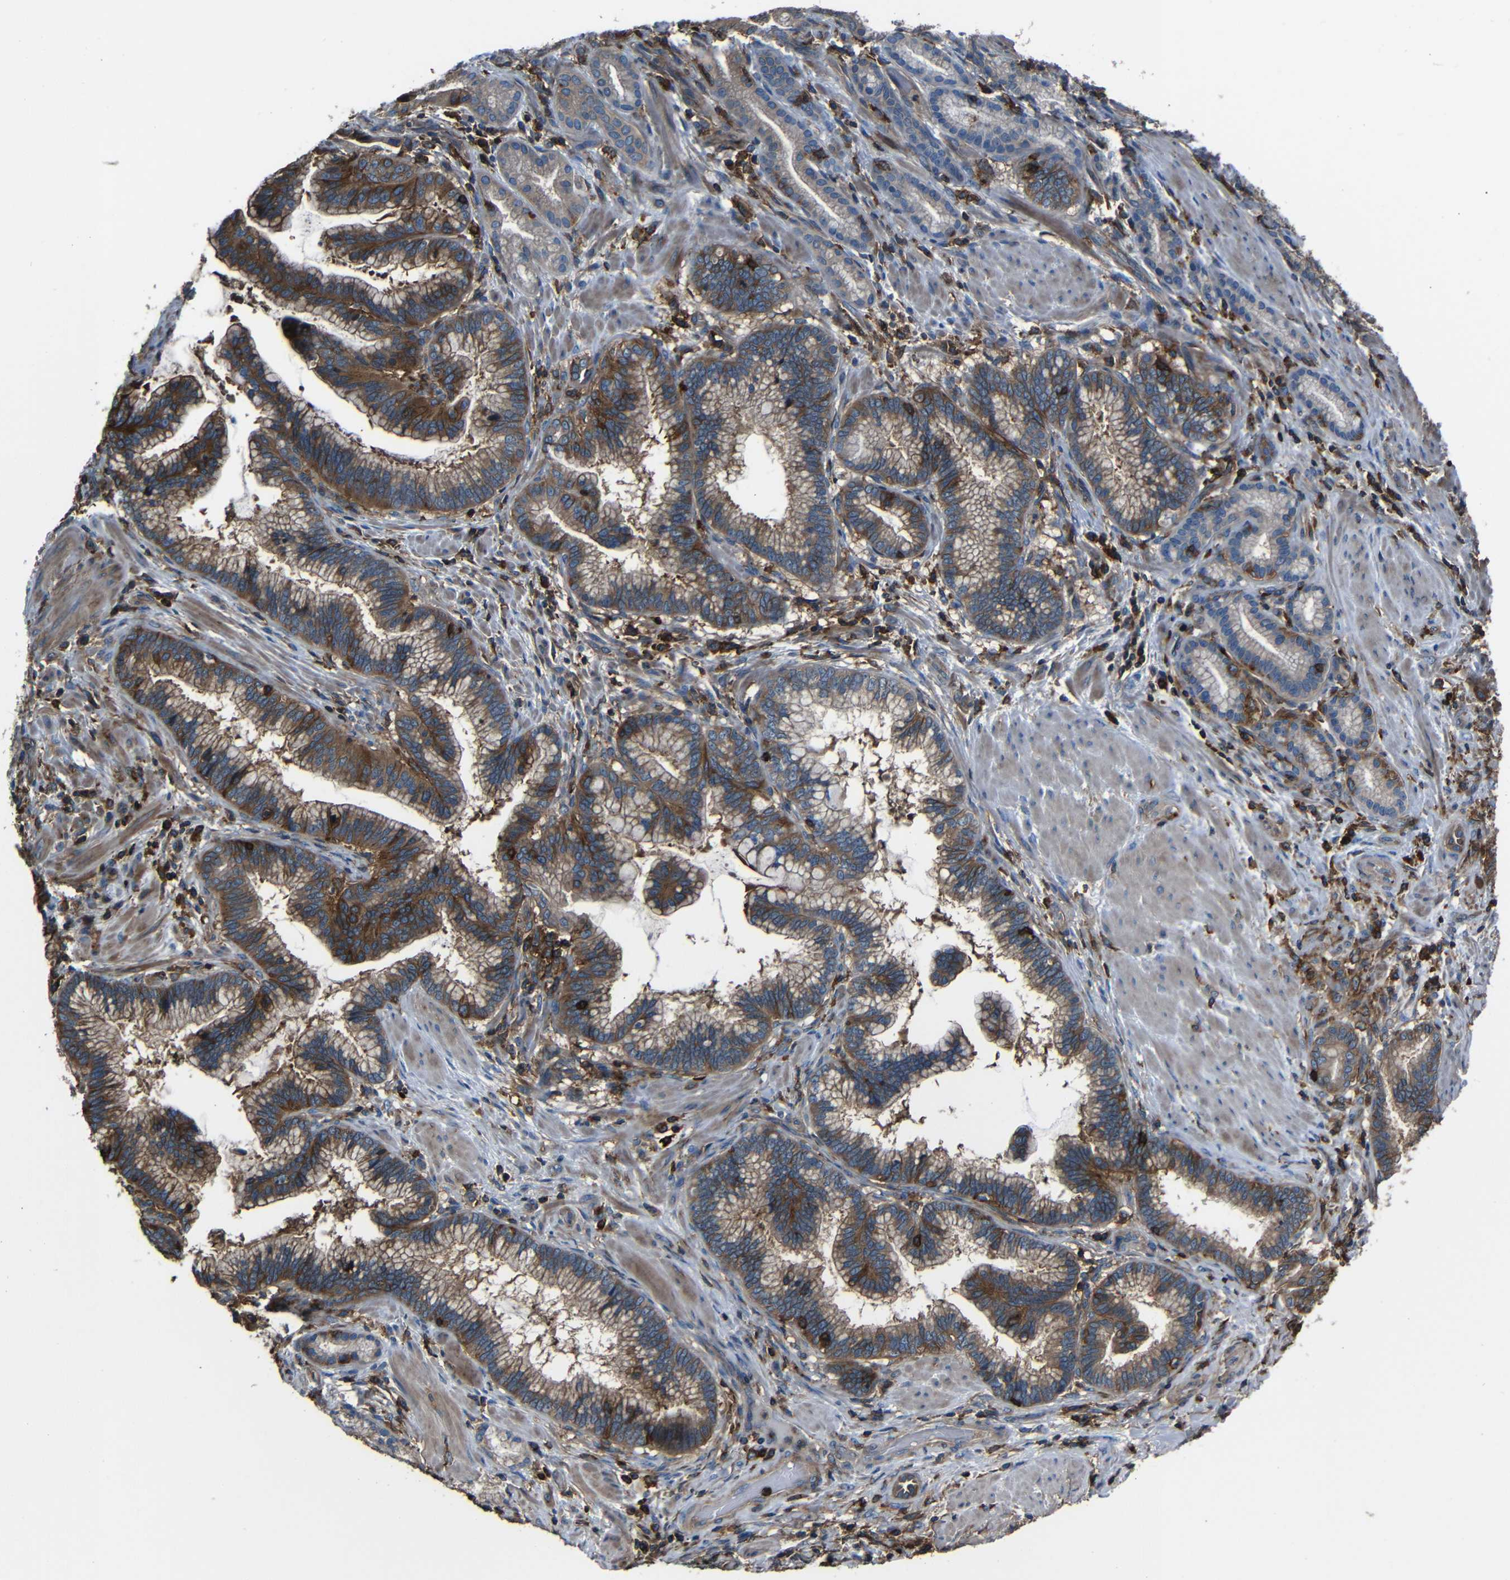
{"staining": {"intensity": "moderate", "quantity": ">75%", "location": "cytoplasmic/membranous"}, "tissue": "pancreatic cancer", "cell_type": "Tumor cells", "image_type": "cancer", "snomed": [{"axis": "morphology", "description": "Adenocarcinoma, NOS"}, {"axis": "topography", "description": "Pancreas"}], "caption": "Immunohistochemical staining of human pancreatic adenocarcinoma shows medium levels of moderate cytoplasmic/membranous protein positivity in approximately >75% of tumor cells.", "gene": "ADGRE5", "patient": {"sex": "female", "age": 64}}